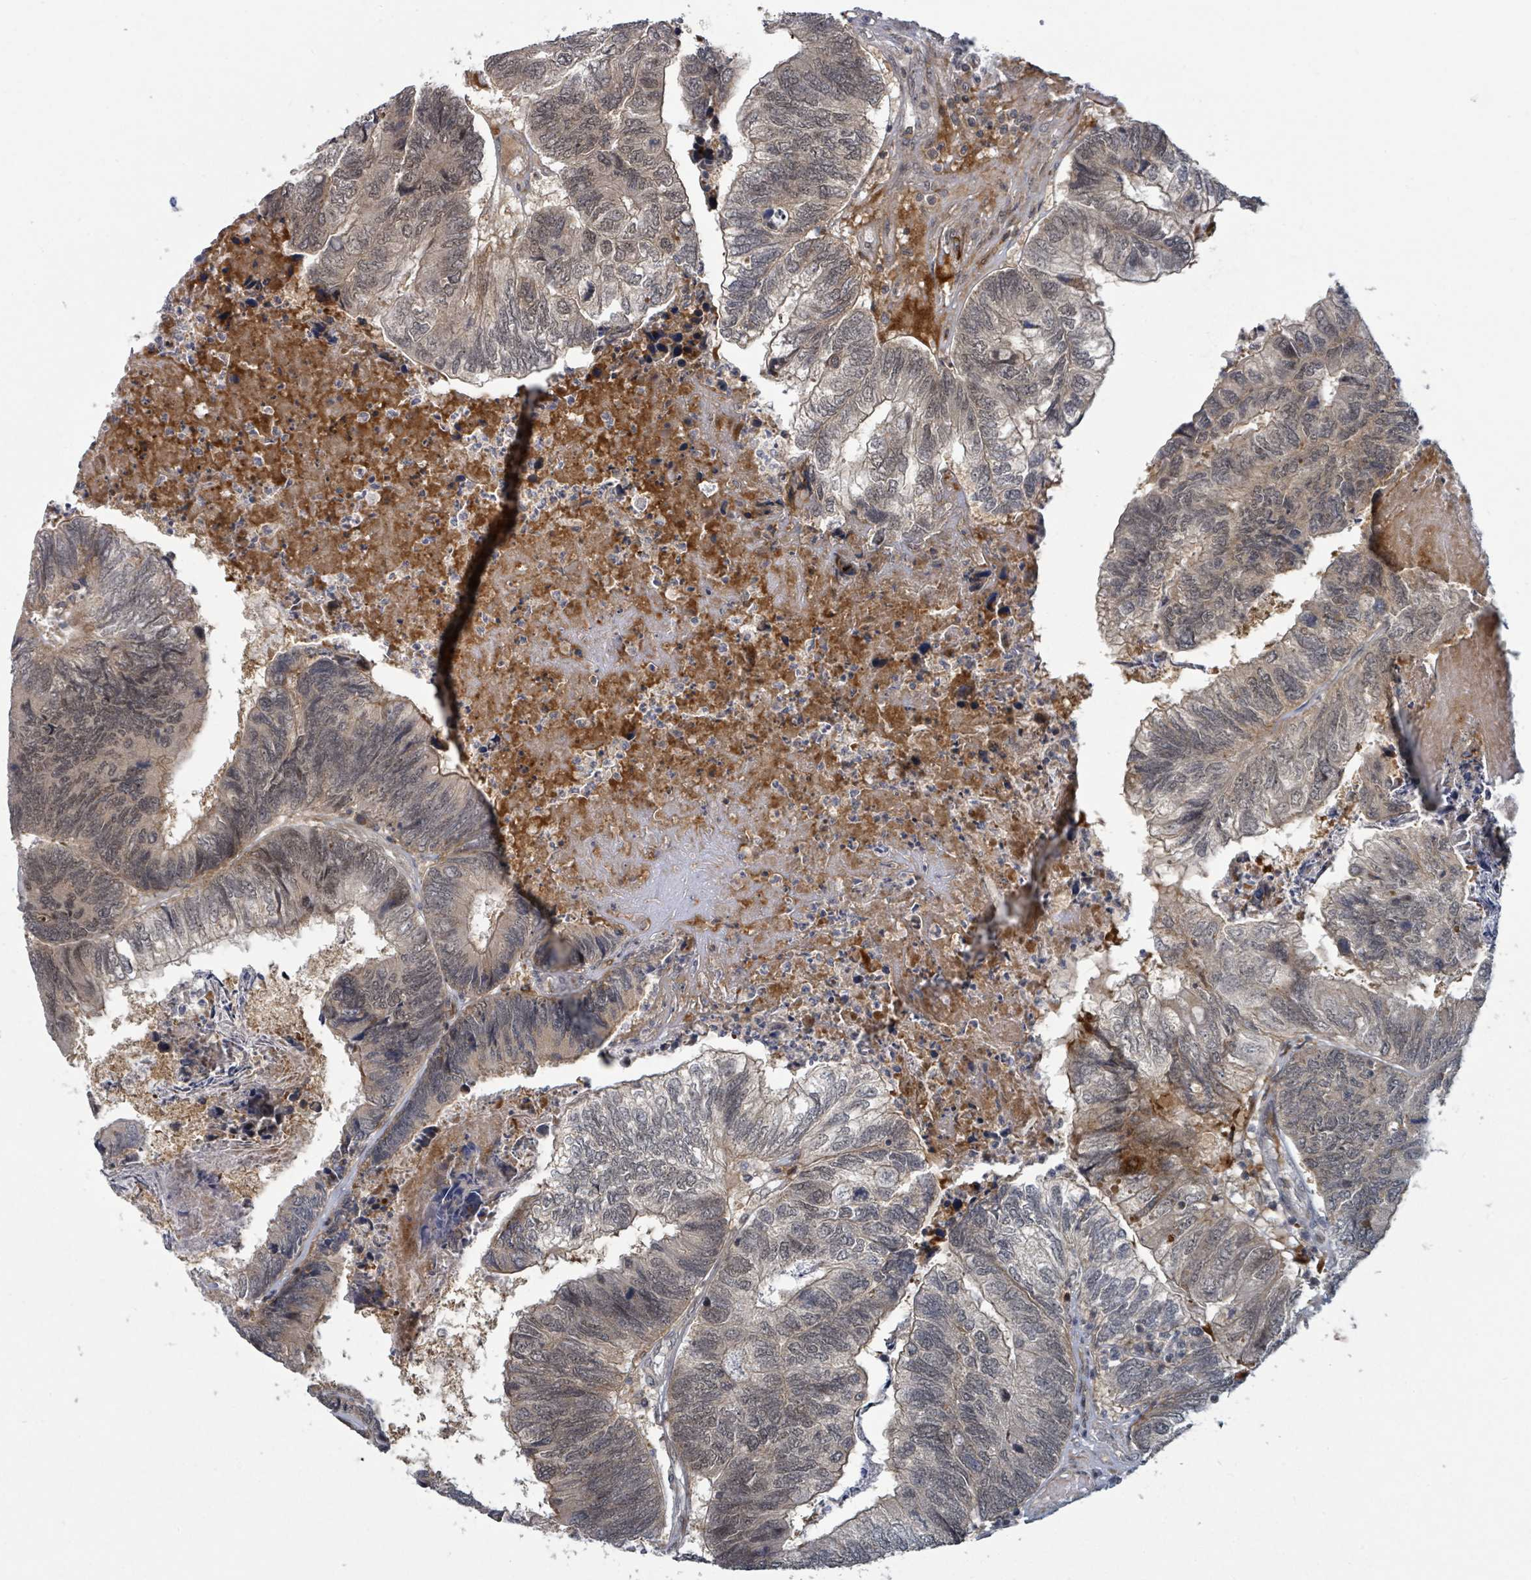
{"staining": {"intensity": "moderate", "quantity": "<25%", "location": "cytoplasmic/membranous,nuclear"}, "tissue": "colorectal cancer", "cell_type": "Tumor cells", "image_type": "cancer", "snomed": [{"axis": "morphology", "description": "Adenocarcinoma, NOS"}, {"axis": "topography", "description": "Colon"}], "caption": "Moderate cytoplasmic/membranous and nuclear protein positivity is identified in approximately <25% of tumor cells in colorectal cancer (adenocarcinoma).", "gene": "GTF3C1", "patient": {"sex": "female", "age": 67}}